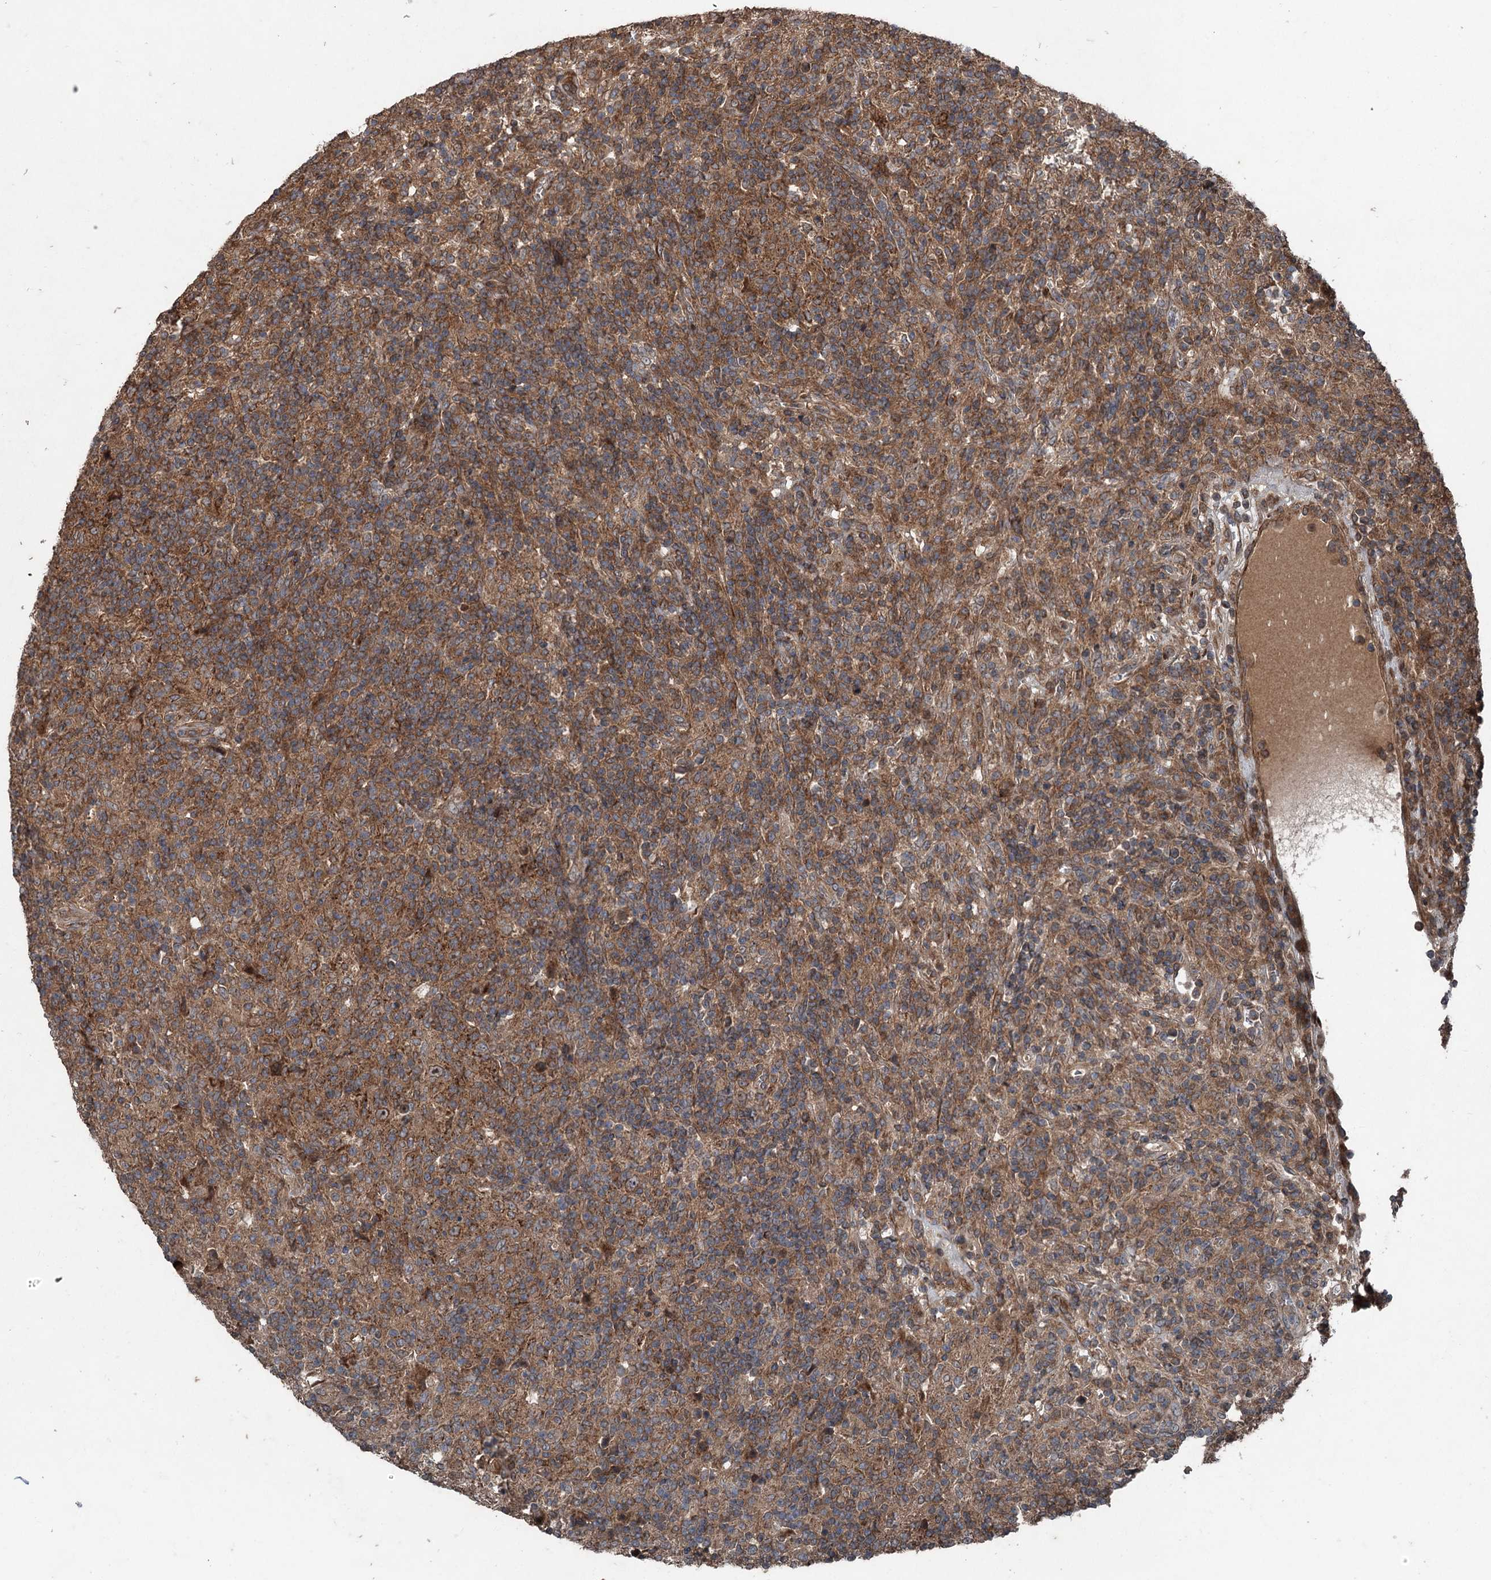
{"staining": {"intensity": "moderate", "quantity": ">75%", "location": "cytoplasmic/membranous"}, "tissue": "lymphoma", "cell_type": "Tumor cells", "image_type": "cancer", "snomed": [{"axis": "morphology", "description": "Hodgkin's disease, NOS"}, {"axis": "topography", "description": "Lymph node"}], "caption": "This micrograph displays lymphoma stained with immunohistochemistry (IHC) to label a protein in brown. The cytoplasmic/membranous of tumor cells show moderate positivity for the protein. Nuclei are counter-stained blue.", "gene": "ALAS1", "patient": {"sex": "male", "age": 70}}